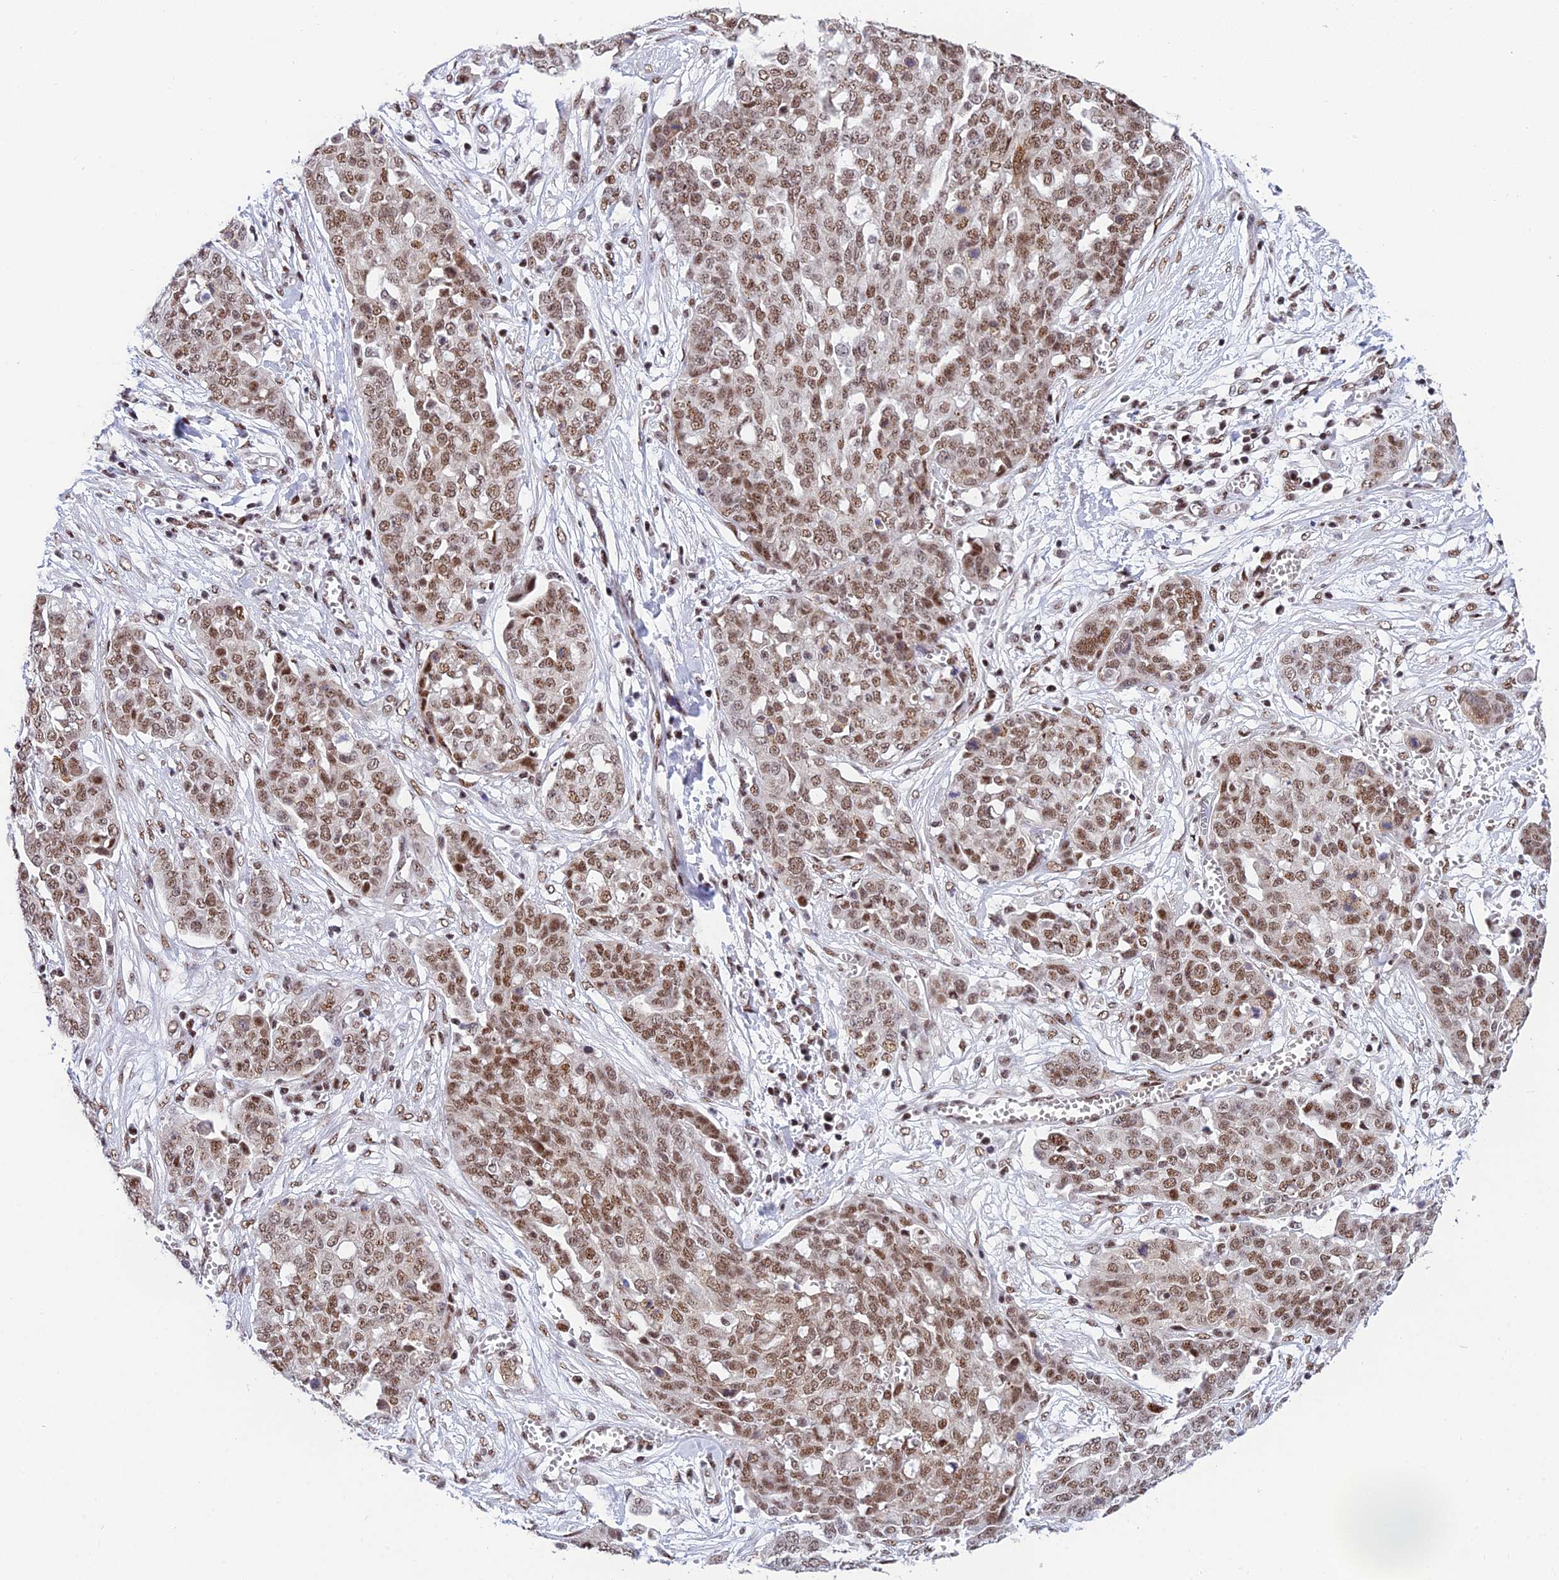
{"staining": {"intensity": "moderate", "quantity": ">75%", "location": "nuclear"}, "tissue": "ovarian cancer", "cell_type": "Tumor cells", "image_type": "cancer", "snomed": [{"axis": "morphology", "description": "Cystadenocarcinoma, serous, NOS"}, {"axis": "topography", "description": "Soft tissue"}, {"axis": "topography", "description": "Ovary"}], "caption": "Serous cystadenocarcinoma (ovarian) stained with DAB immunohistochemistry displays medium levels of moderate nuclear staining in about >75% of tumor cells.", "gene": "USP22", "patient": {"sex": "female", "age": 57}}